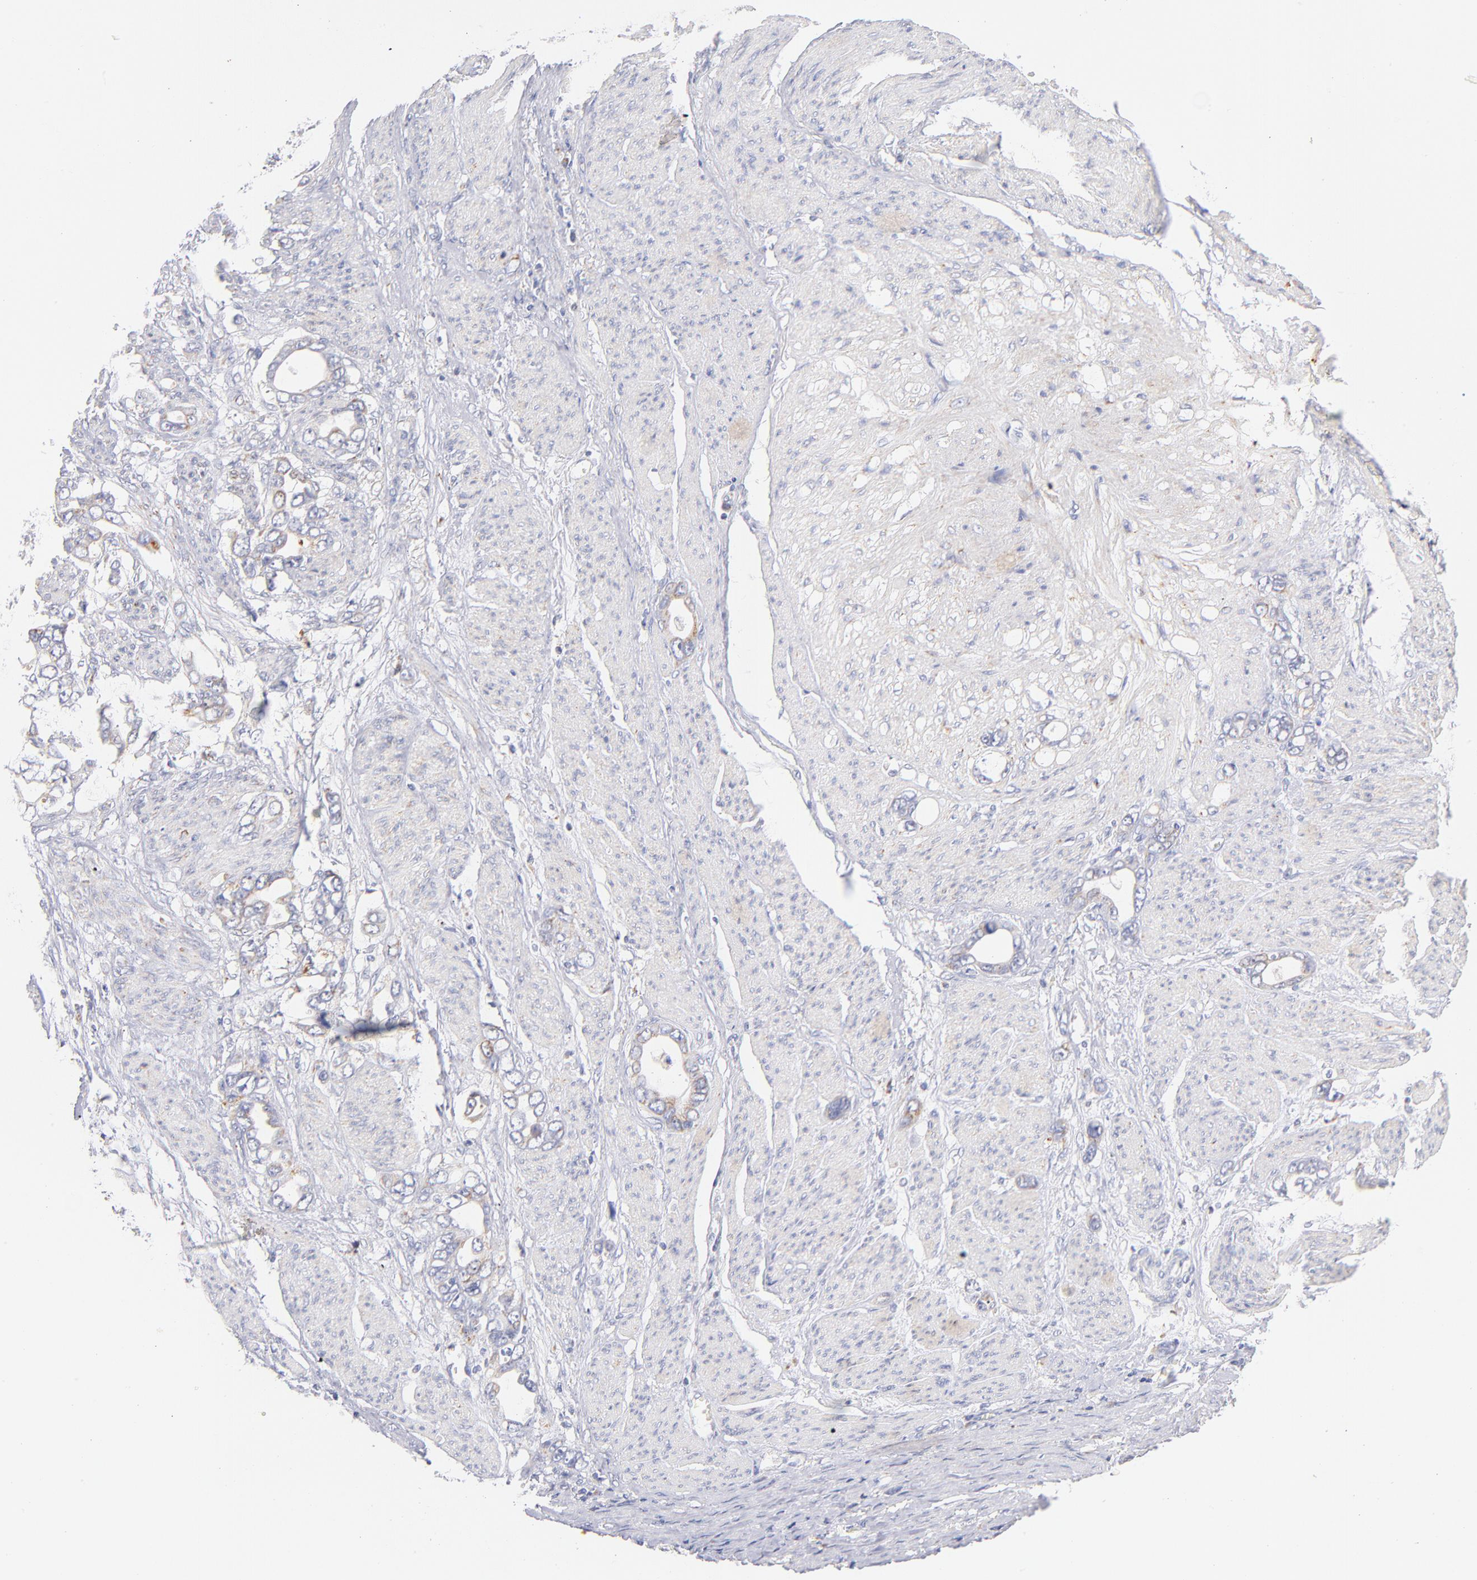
{"staining": {"intensity": "weak", "quantity": "<25%", "location": "cytoplasmic/membranous"}, "tissue": "stomach cancer", "cell_type": "Tumor cells", "image_type": "cancer", "snomed": [{"axis": "morphology", "description": "Adenocarcinoma, NOS"}, {"axis": "topography", "description": "Stomach"}], "caption": "Immunohistochemistry (IHC) of stomach cancer shows no positivity in tumor cells. The staining was performed using DAB to visualize the protein expression in brown, while the nuclei were stained in blue with hematoxylin (Magnification: 20x).", "gene": "AIFM1", "patient": {"sex": "male", "age": 78}}